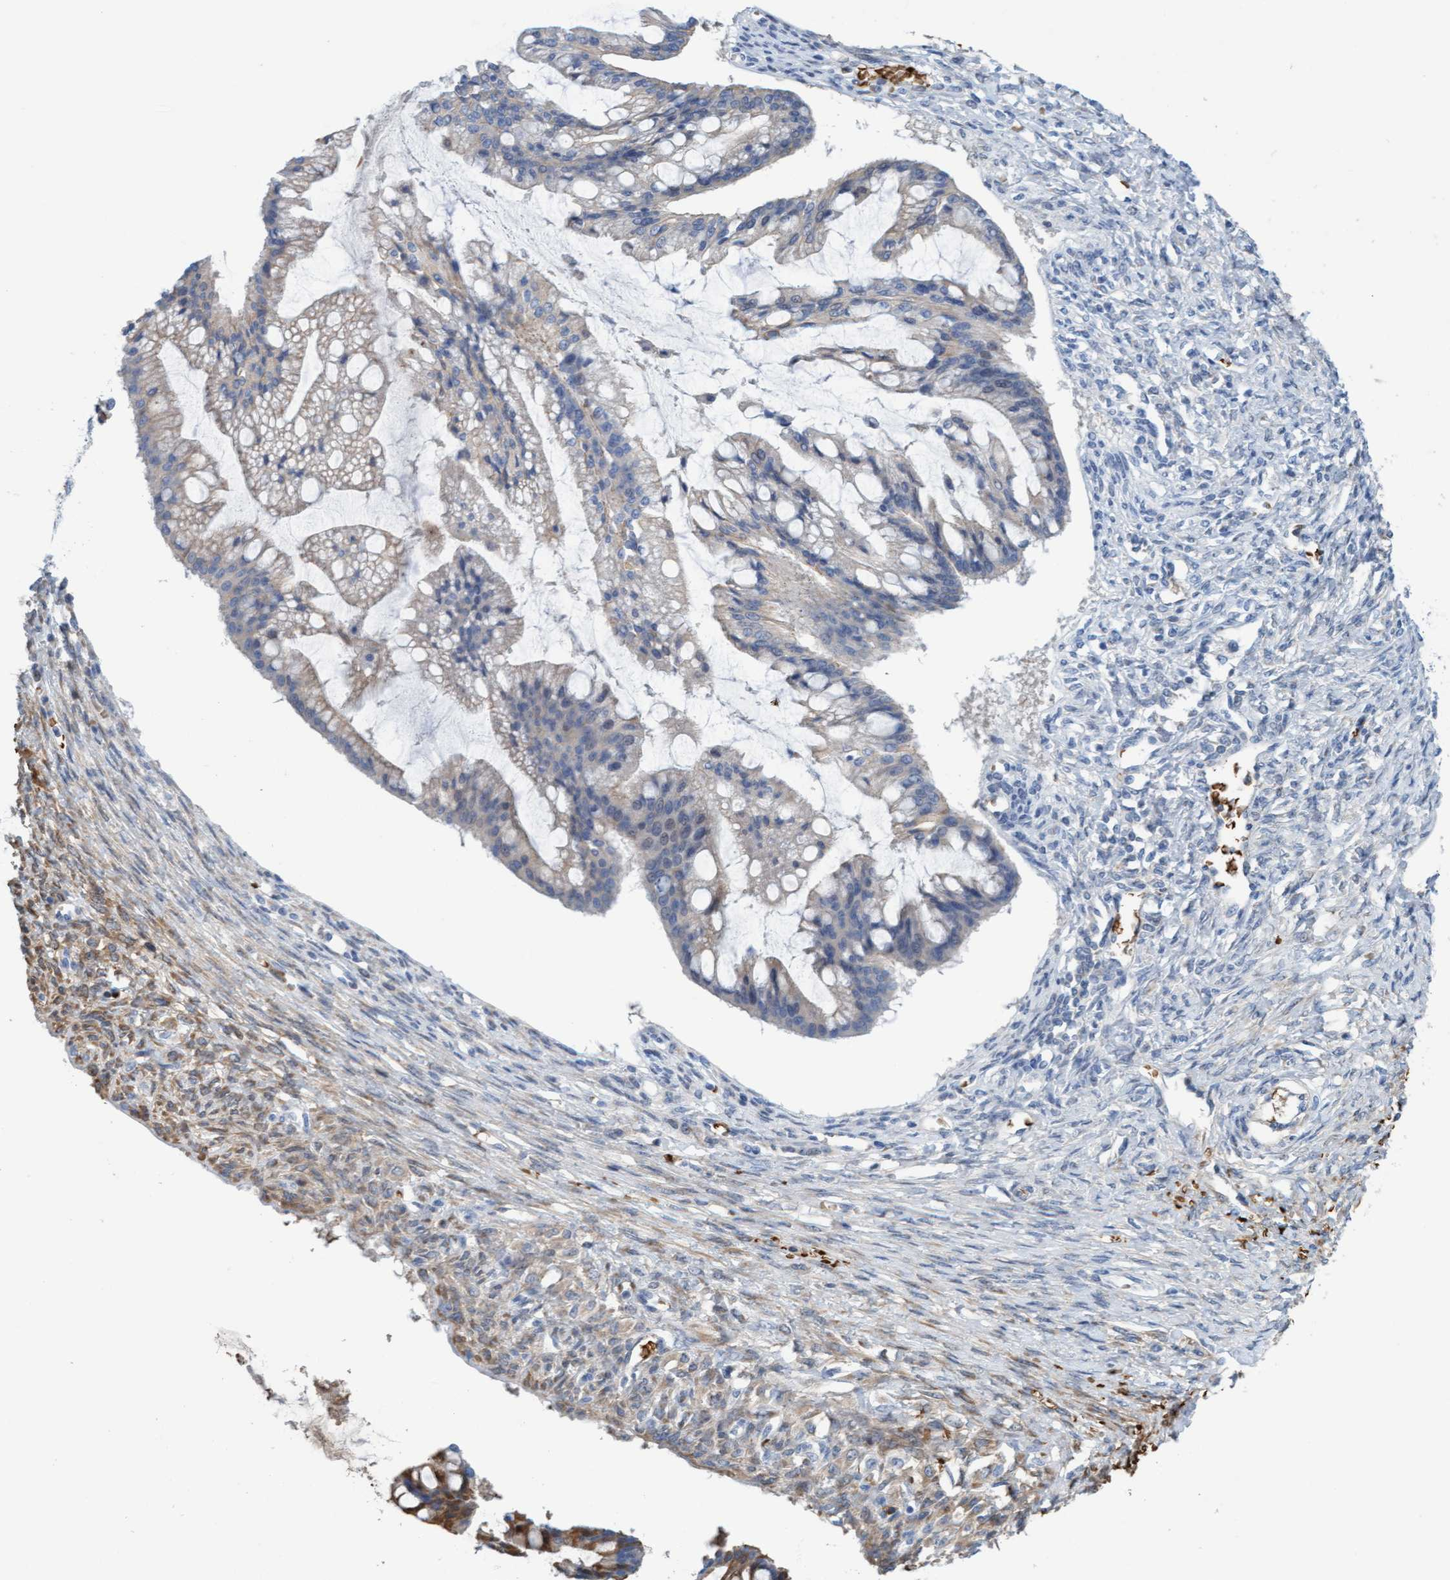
{"staining": {"intensity": "weak", "quantity": "25%-75%", "location": "cytoplasmic/membranous"}, "tissue": "ovarian cancer", "cell_type": "Tumor cells", "image_type": "cancer", "snomed": [{"axis": "morphology", "description": "Cystadenocarcinoma, mucinous, NOS"}, {"axis": "topography", "description": "Ovary"}], "caption": "Ovarian mucinous cystadenocarcinoma was stained to show a protein in brown. There is low levels of weak cytoplasmic/membranous staining in about 25%-75% of tumor cells. The protein of interest is shown in brown color, while the nuclei are stained blue.", "gene": "P2RX5", "patient": {"sex": "female", "age": 73}}